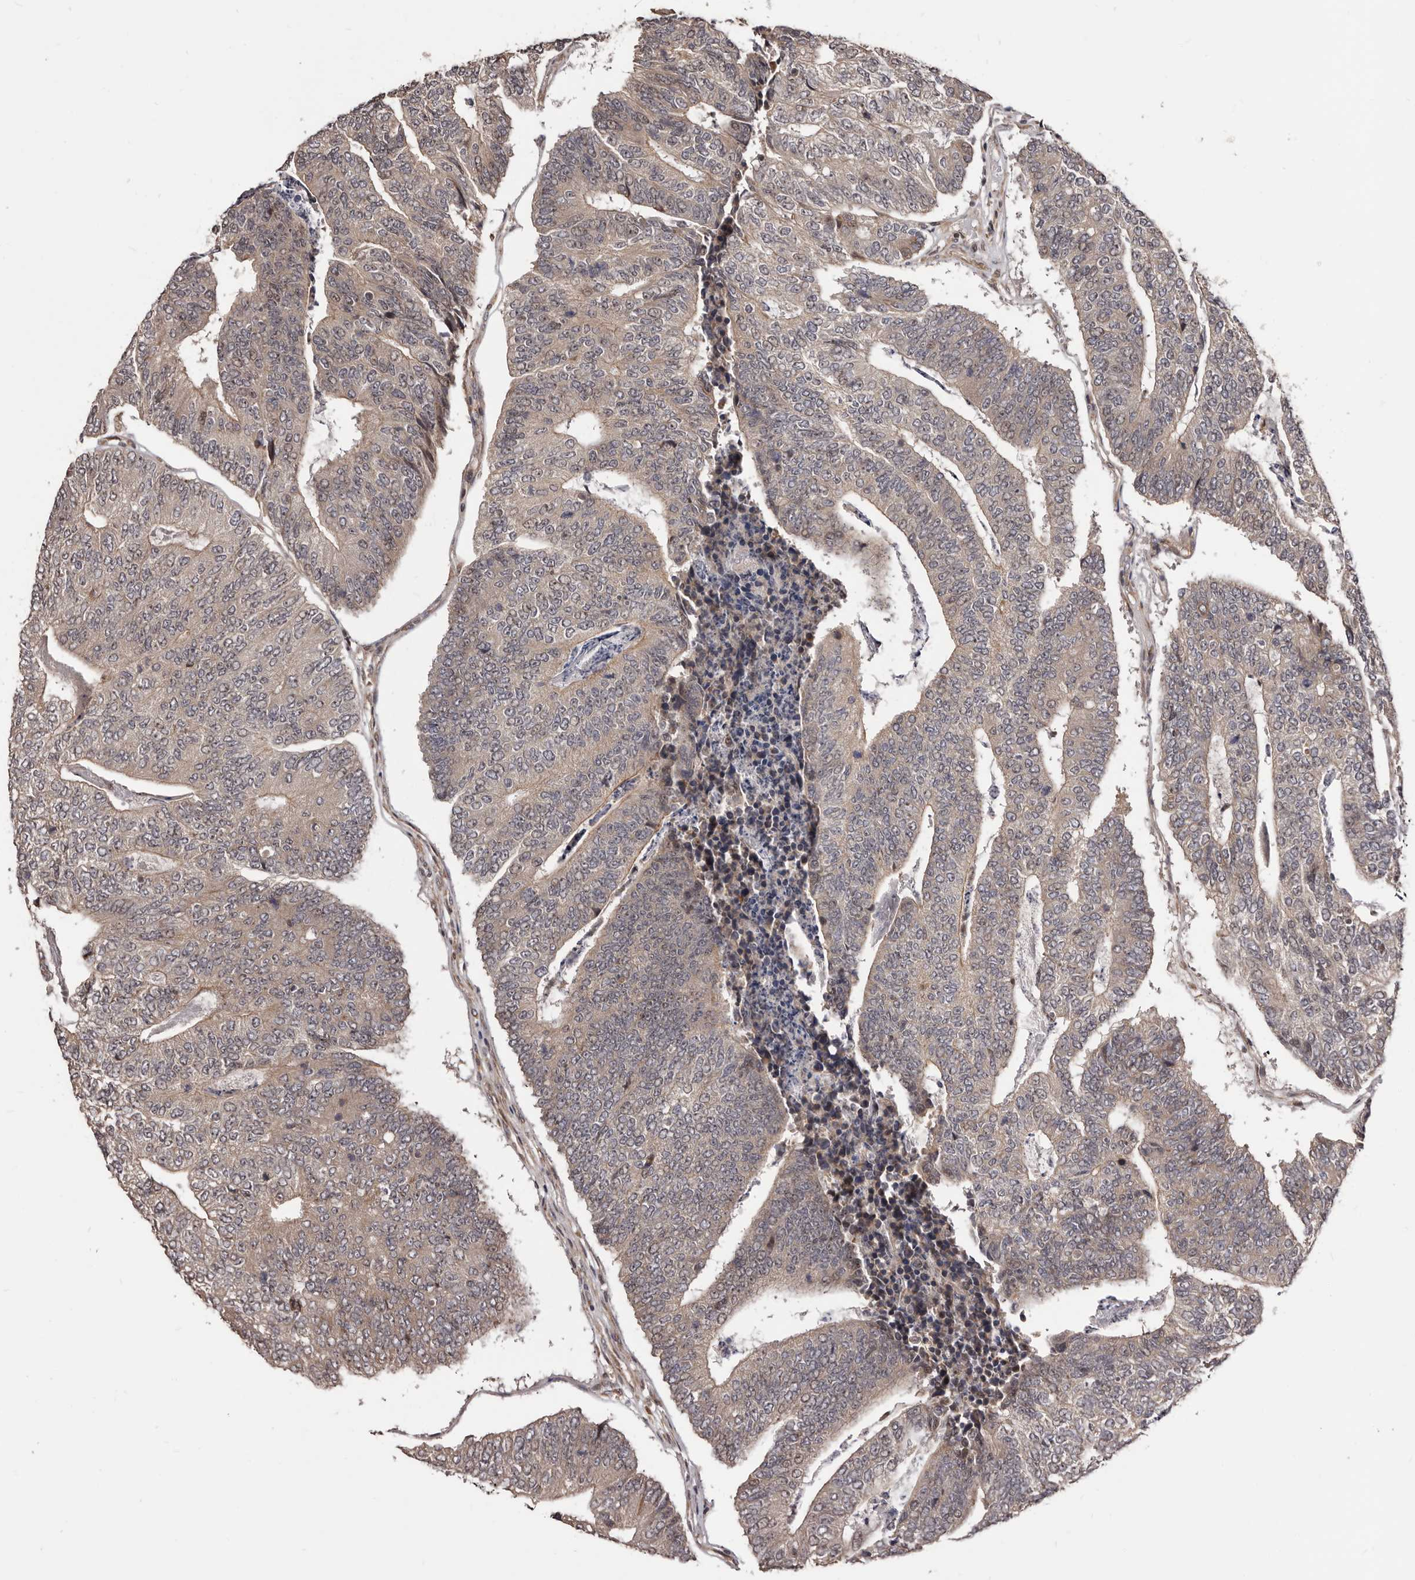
{"staining": {"intensity": "weak", "quantity": "<25%", "location": "cytoplasmic/membranous"}, "tissue": "colorectal cancer", "cell_type": "Tumor cells", "image_type": "cancer", "snomed": [{"axis": "morphology", "description": "Adenocarcinoma, NOS"}, {"axis": "topography", "description": "Colon"}], "caption": "Human colorectal cancer (adenocarcinoma) stained for a protein using IHC reveals no positivity in tumor cells.", "gene": "NOL12", "patient": {"sex": "female", "age": 67}}